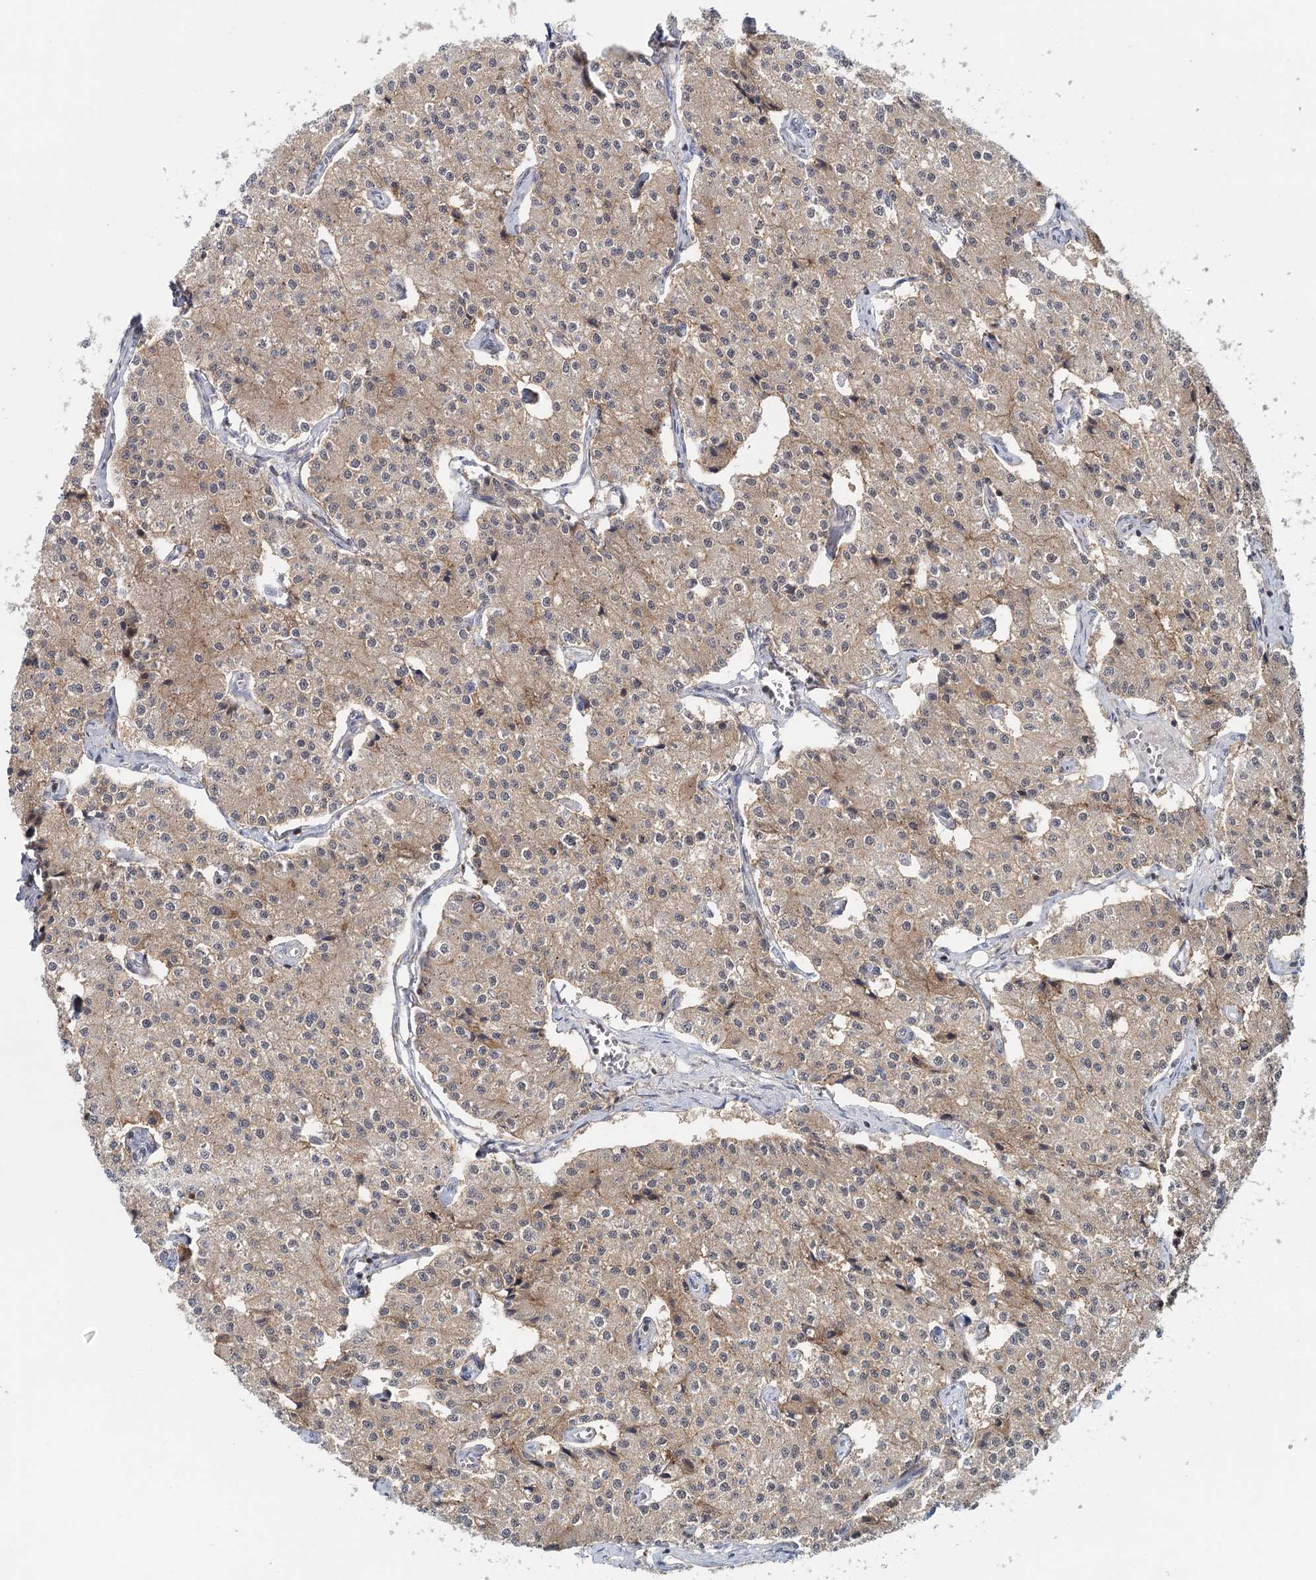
{"staining": {"intensity": "weak", "quantity": ">75%", "location": "cytoplasmic/membranous"}, "tissue": "carcinoid", "cell_type": "Tumor cells", "image_type": "cancer", "snomed": [{"axis": "morphology", "description": "Carcinoid, malignant, NOS"}, {"axis": "topography", "description": "Colon"}], "caption": "This histopathology image reveals immunohistochemistry (IHC) staining of human carcinoid, with low weak cytoplasmic/membranous staining in about >75% of tumor cells.", "gene": "CDC42SE2", "patient": {"sex": "female", "age": 52}}